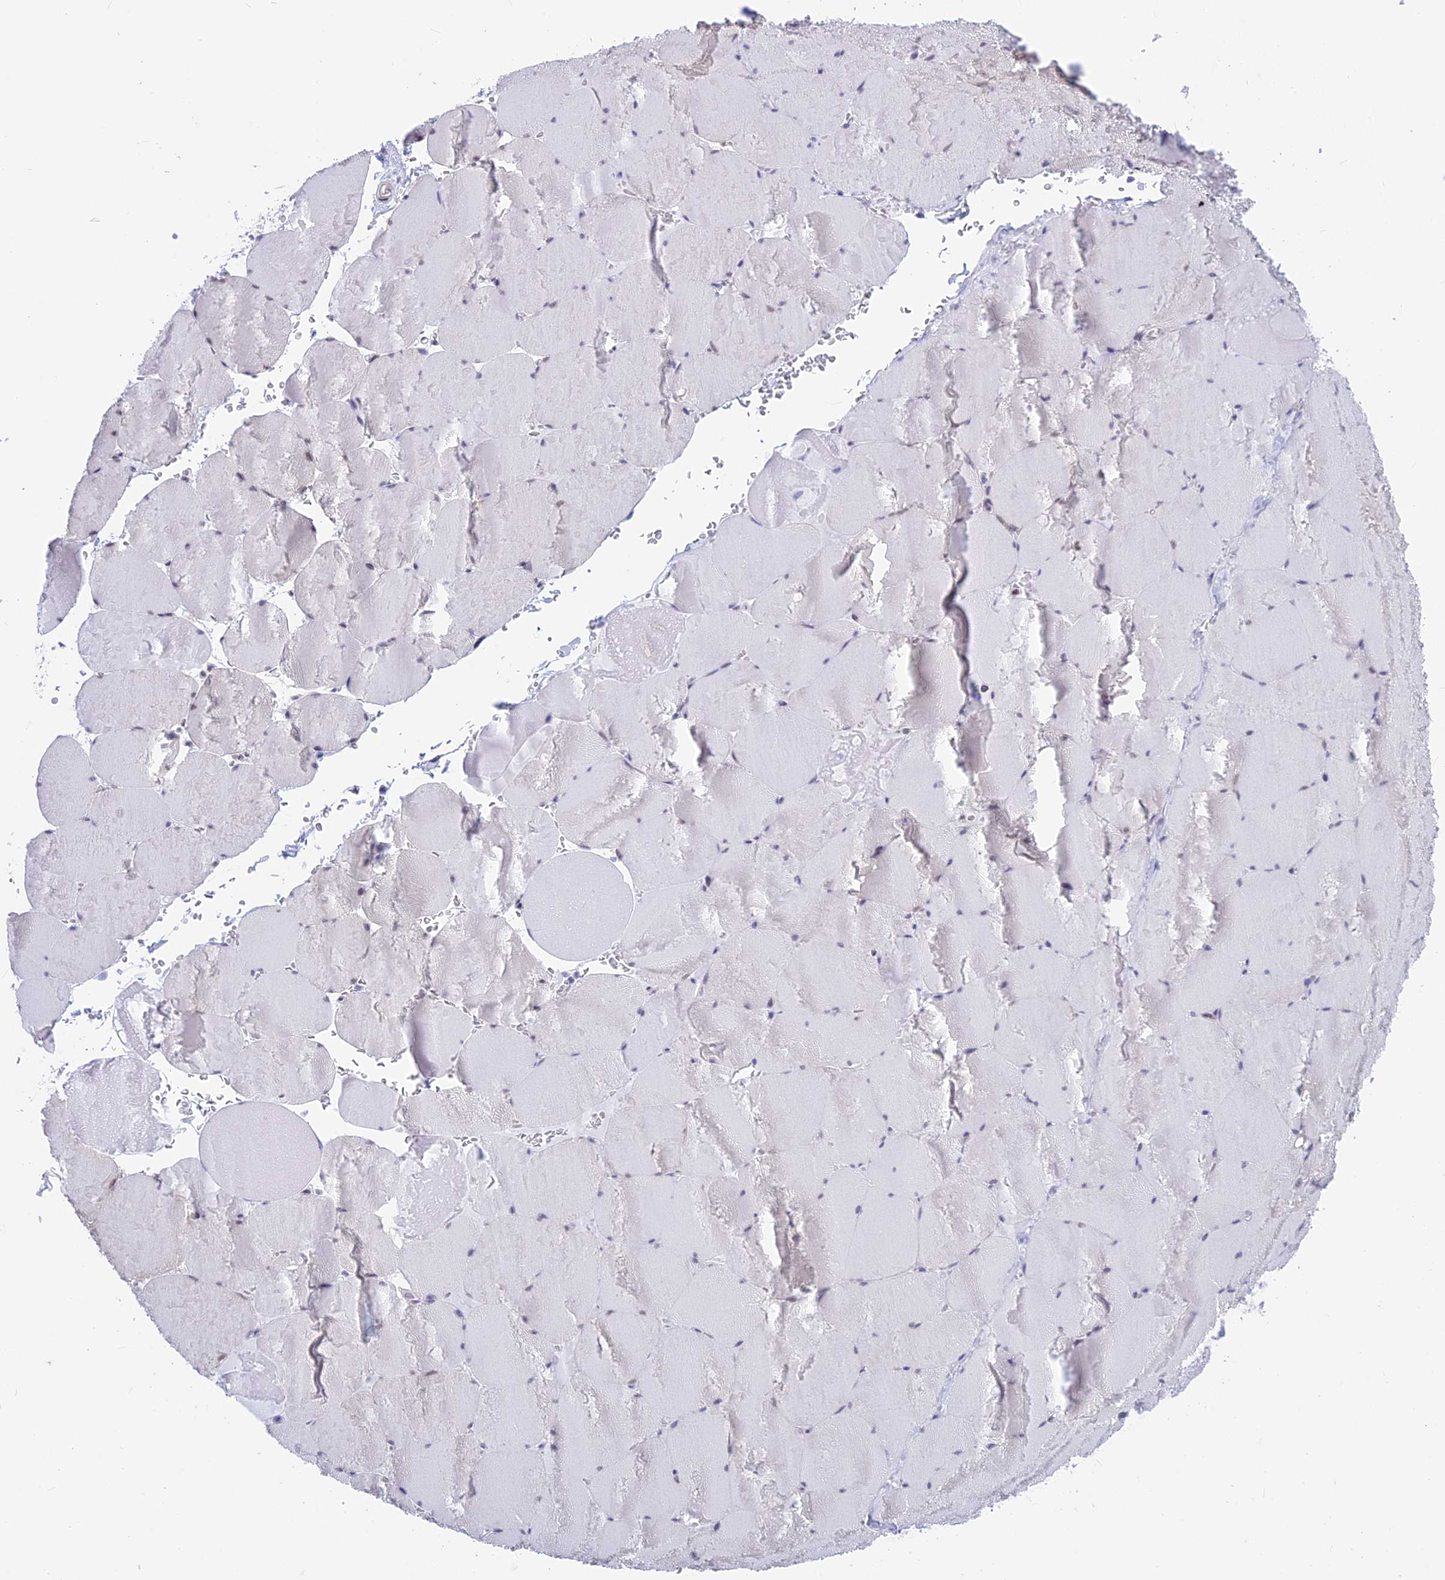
{"staining": {"intensity": "weak", "quantity": "<25%", "location": "nuclear"}, "tissue": "skeletal muscle", "cell_type": "Myocytes", "image_type": "normal", "snomed": [{"axis": "morphology", "description": "Normal tissue, NOS"}, {"axis": "topography", "description": "Skeletal muscle"}, {"axis": "topography", "description": "Head-Neck"}], "caption": "A high-resolution photomicrograph shows IHC staining of benign skeletal muscle, which exhibits no significant positivity in myocytes. (DAB immunohistochemistry, high magnification).", "gene": "SRSF5", "patient": {"sex": "male", "age": 66}}